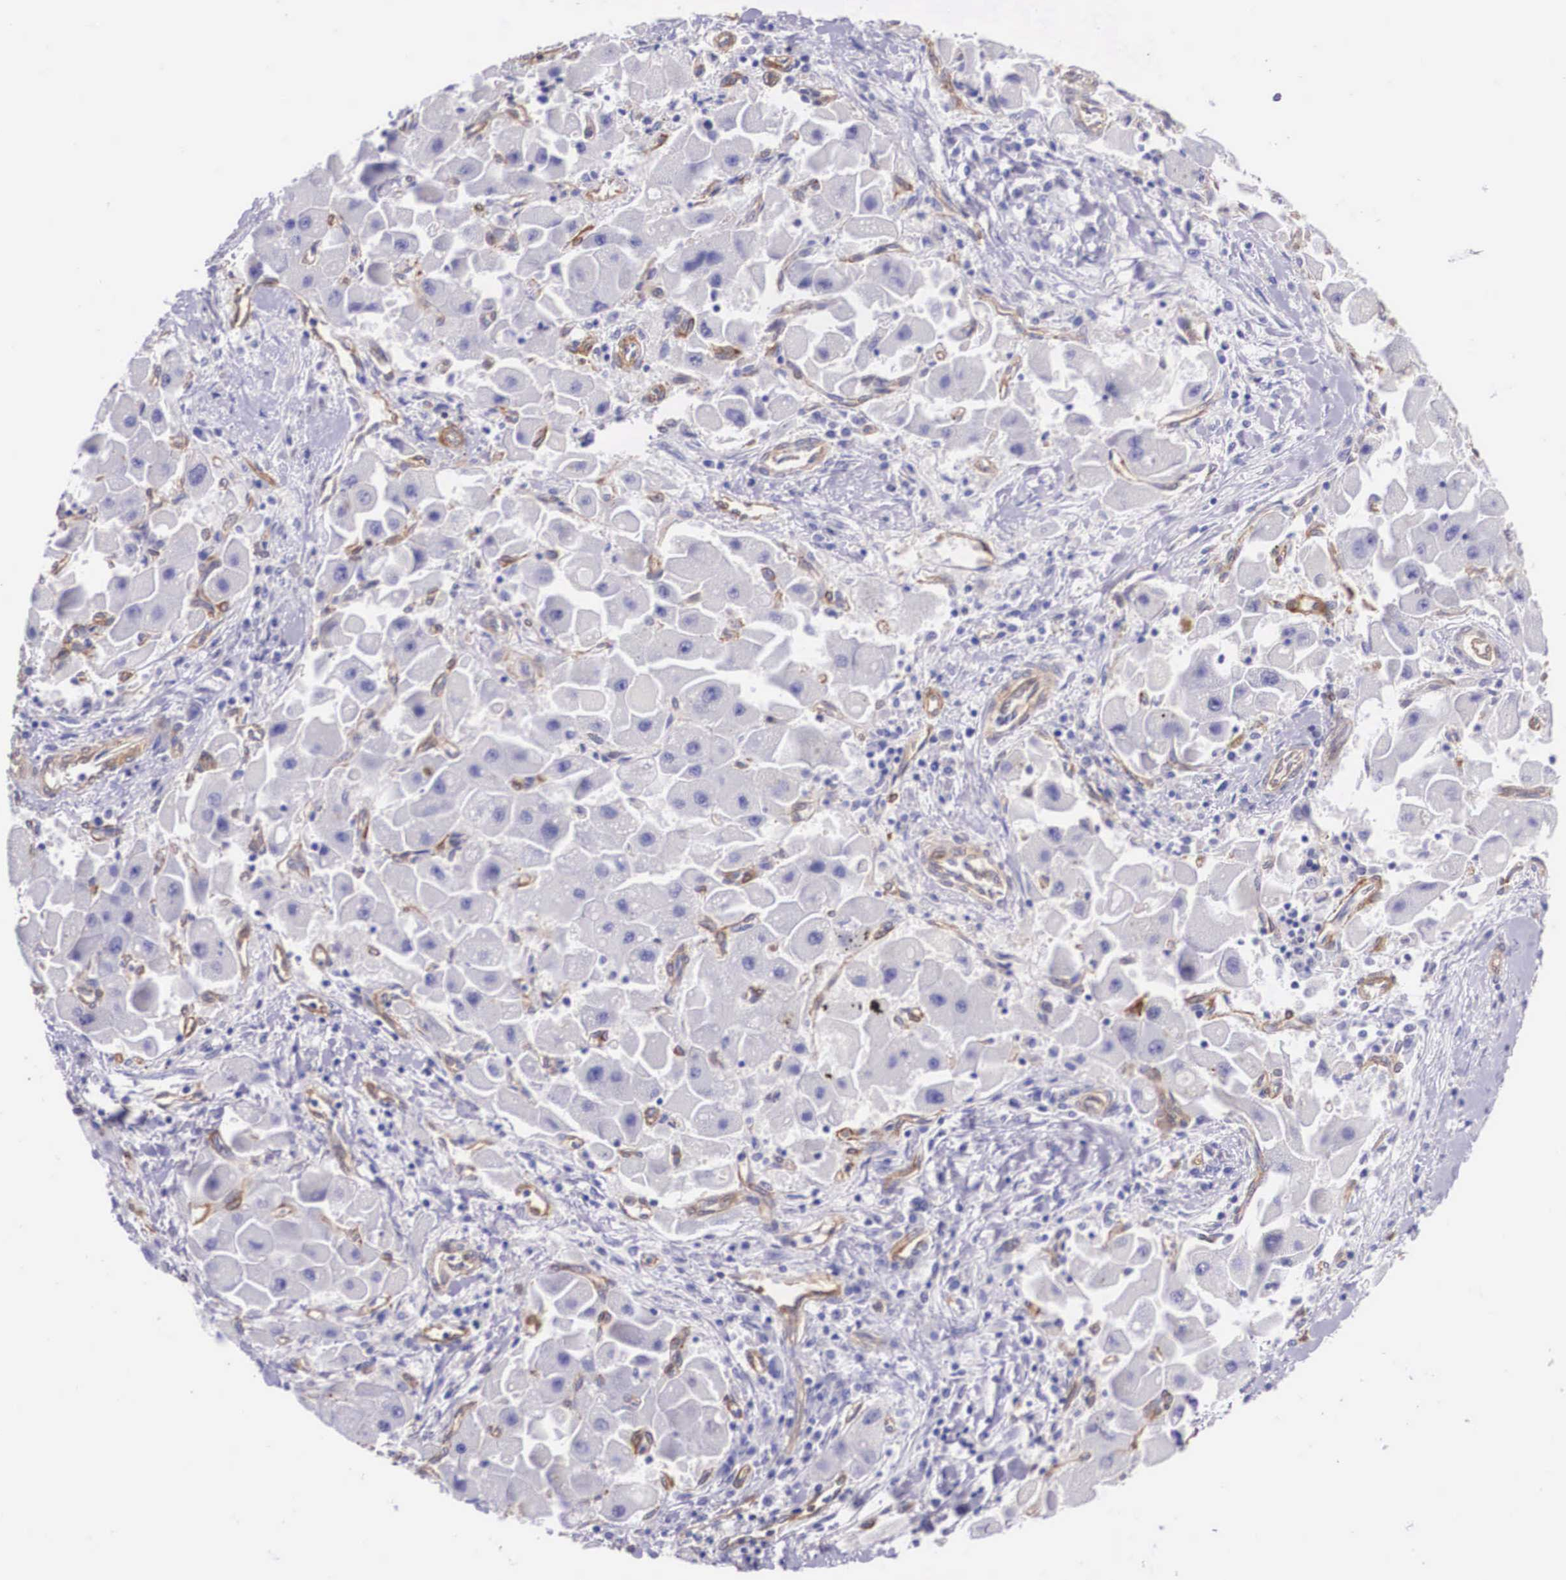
{"staining": {"intensity": "negative", "quantity": "none", "location": "none"}, "tissue": "liver cancer", "cell_type": "Tumor cells", "image_type": "cancer", "snomed": [{"axis": "morphology", "description": "Carcinoma, Hepatocellular, NOS"}, {"axis": "topography", "description": "Liver"}], "caption": "Liver cancer (hepatocellular carcinoma) stained for a protein using immunohistochemistry reveals no staining tumor cells.", "gene": "BCAR1", "patient": {"sex": "male", "age": 24}}